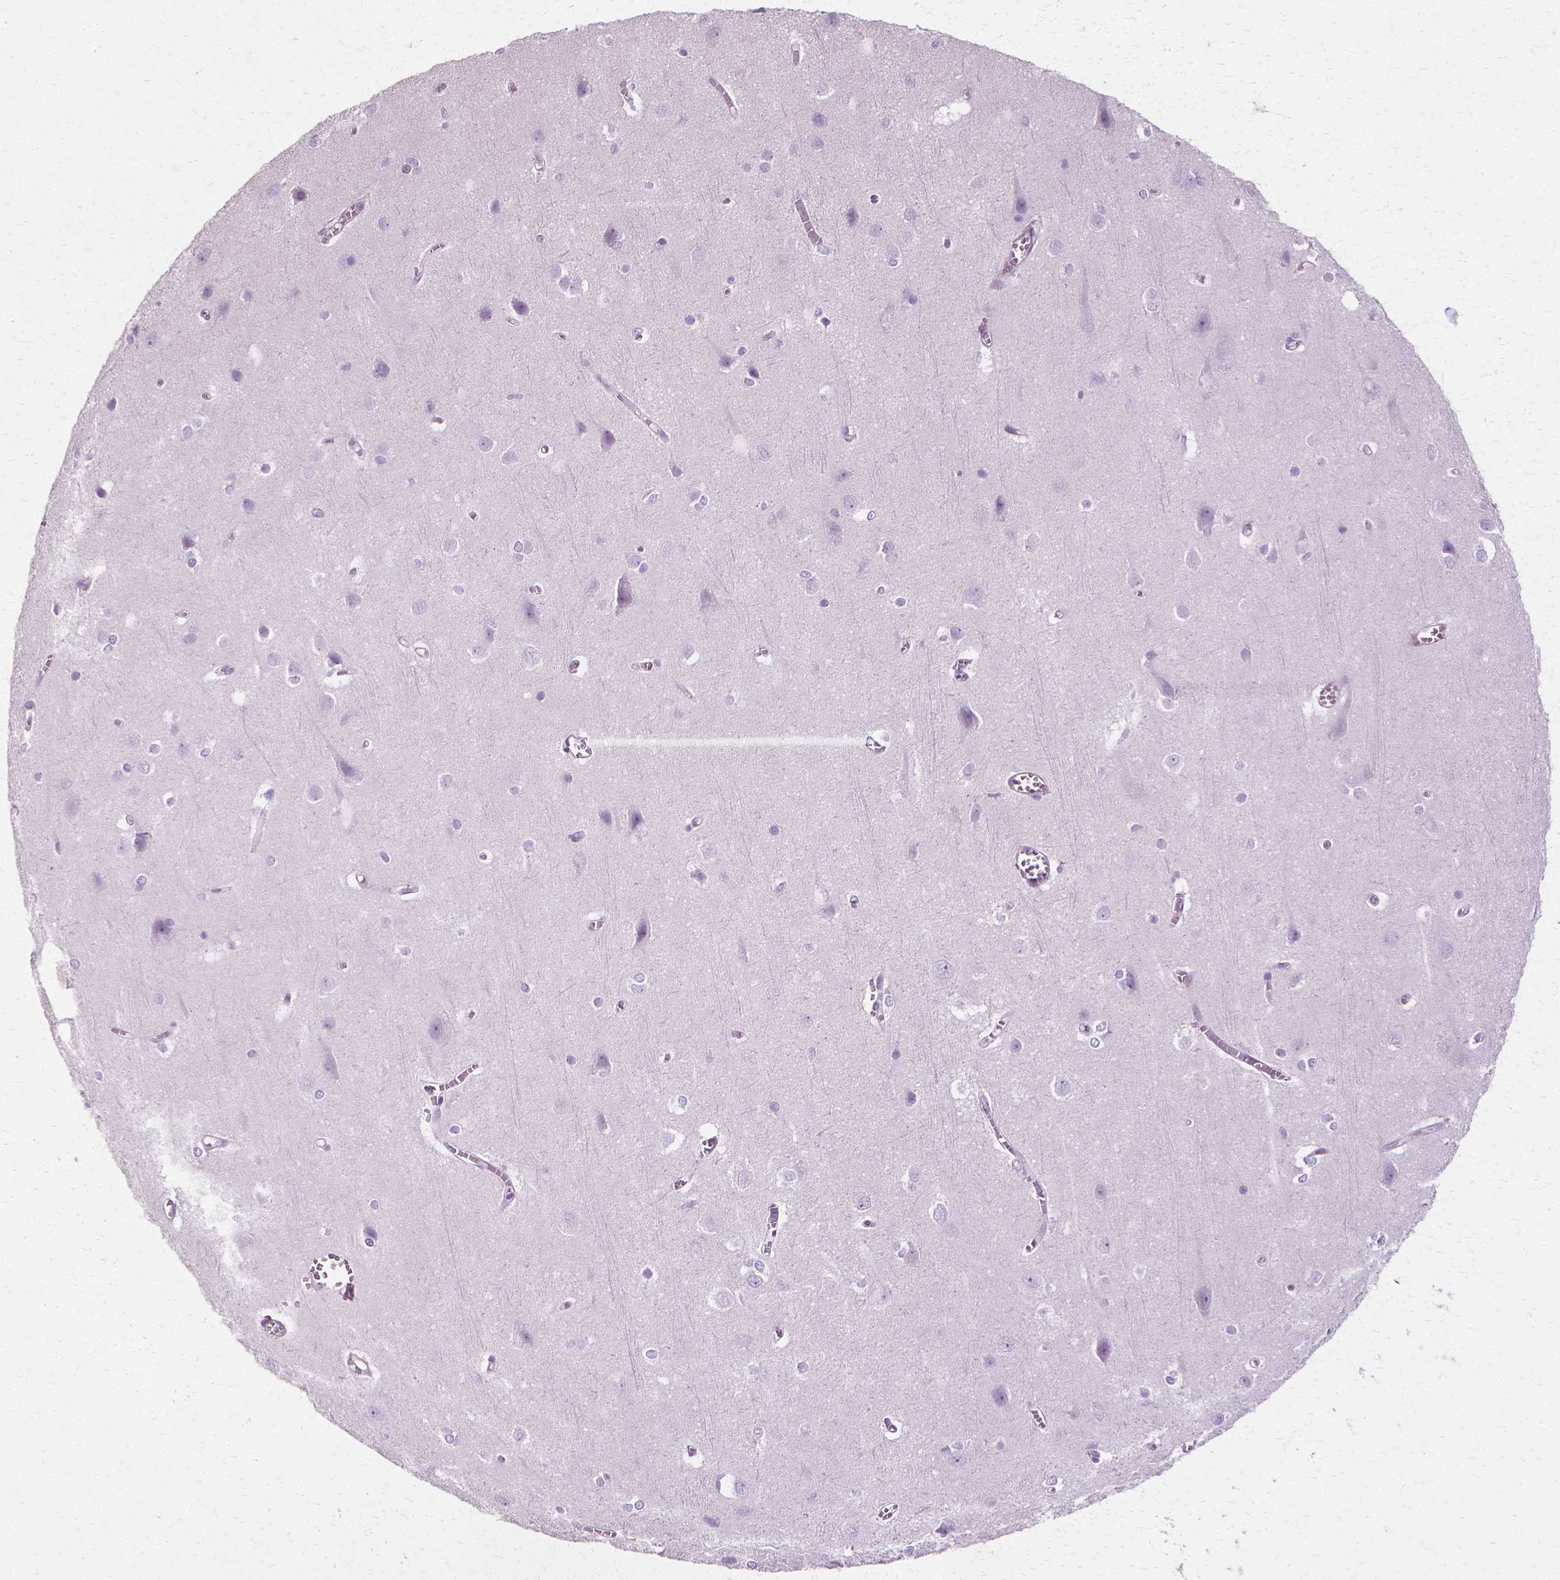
{"staining": {"intensity": "negative", "quantity": "none", "location": "none"}, "tissue": "cerebral cortex", "cell_type": "Endothelial cells", "image_type": "normal", "snomed": [{"axis": "morphology", "description": "Normal tissue, NOS"}, {"axis": "topography", "description": "Cerebral cortex"}], "caption": "A high-resolution image shows immunohistochemistry (IHC) staining of benign cerebral cortex, which reveals no significant positivity in endothelial cells. (Brightfield microscopy of DAB IHC at high magnification).", "gene": "CFAP157", "patient": {"sex": "male", "age": 37}}